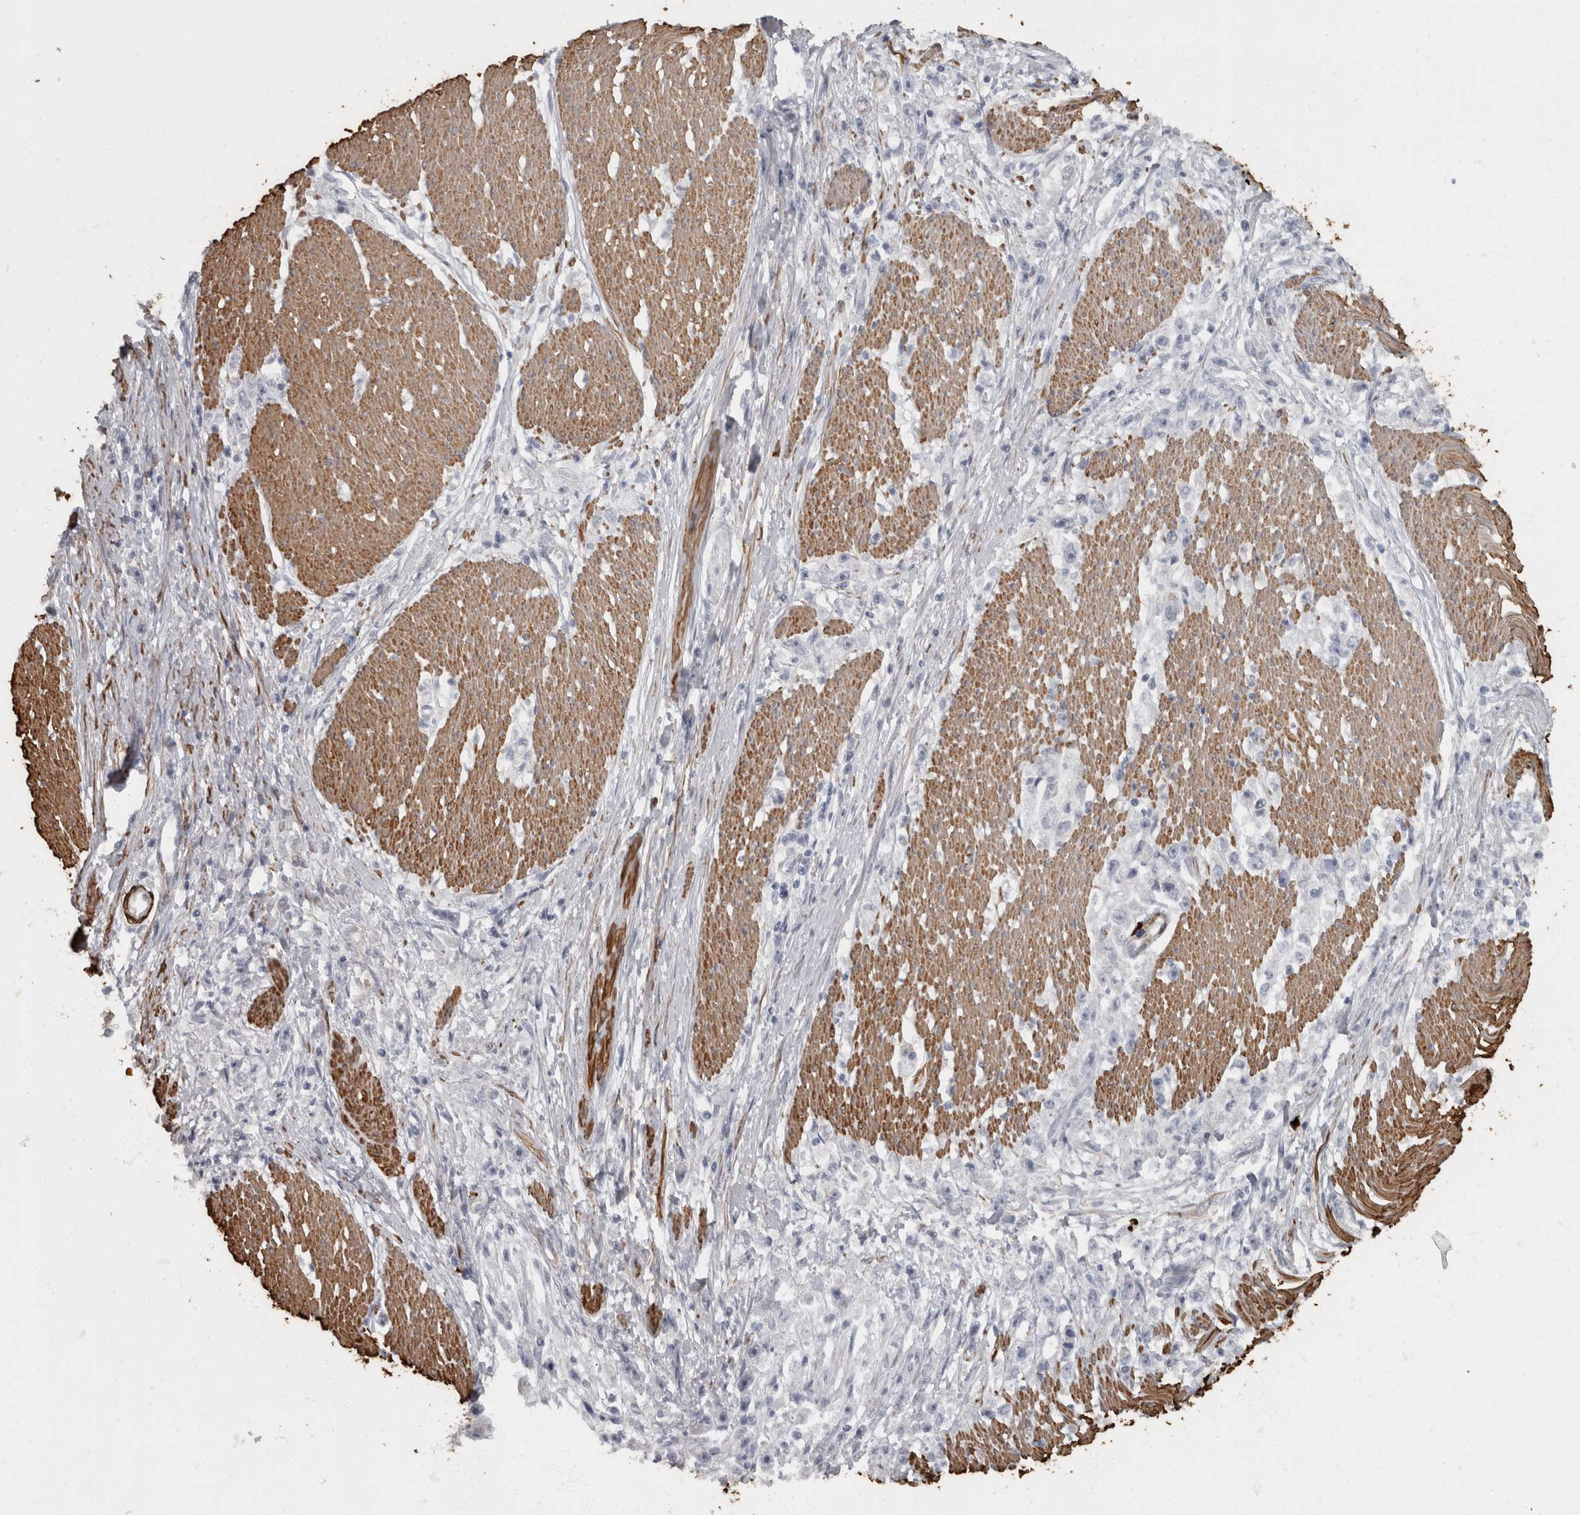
{"staining": {"intensity": "negative", "quantity": "none", "location": "none"}, "tissue": "stomach cancer", "cell_type": "Tumor cells", "image_type": "cancer", "snomed": [{"axis": "morphology", "description": "Adenocarcinoma, NOS"}, {"axis": "topography", "description": "Stomach"}], "caption": "Immunohistochemistry (IHC) micrograph of human stomach cancer (adenocarcinoma) stained for a protein (brown), which demonstrates no expression in tumor cells. Nuclei are stained in blue.", "gene": "MASTL", "patient": {"sex": "female", "age": 59}}